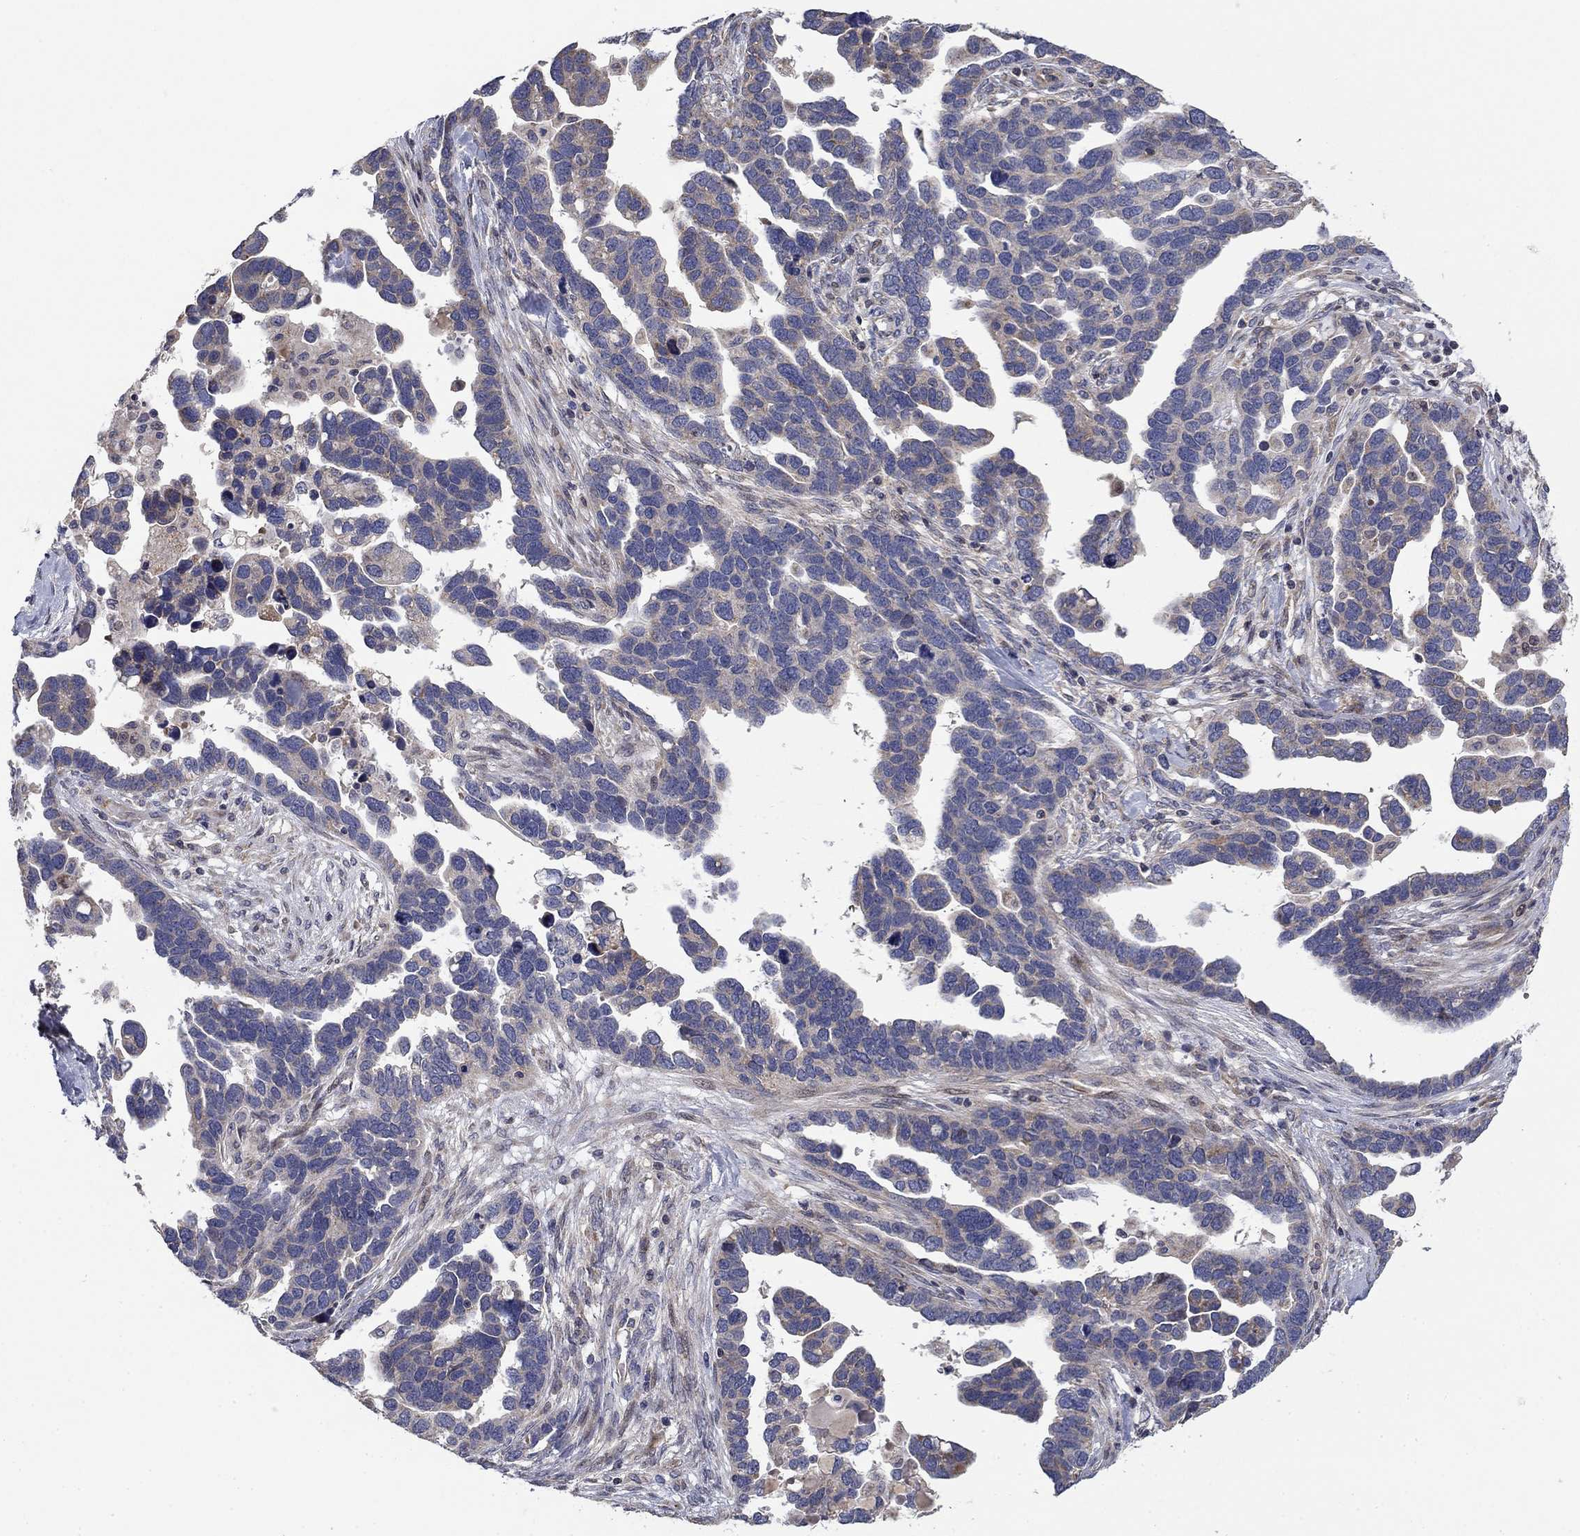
{"staining": {"intensity": "negative", "quantity": "none", "location": "none"}, "tissue": "ovarian cancer", "cell_type": "Tumor cells", "image_type": "cancer", "snomed": [{"axis": "morphology", "description": "Cystadenocarcinoma, serous, NOS"}, {"axis": "topography", "description": "Ovary"}], "caption": "This is an immunohistochemistry photomicrograph of human serous cystadenocarcinoma (ovarian). There is no expression in tumor cells.", "gene": "MMAA", "patient": {"sex": "female", "age": 54}}